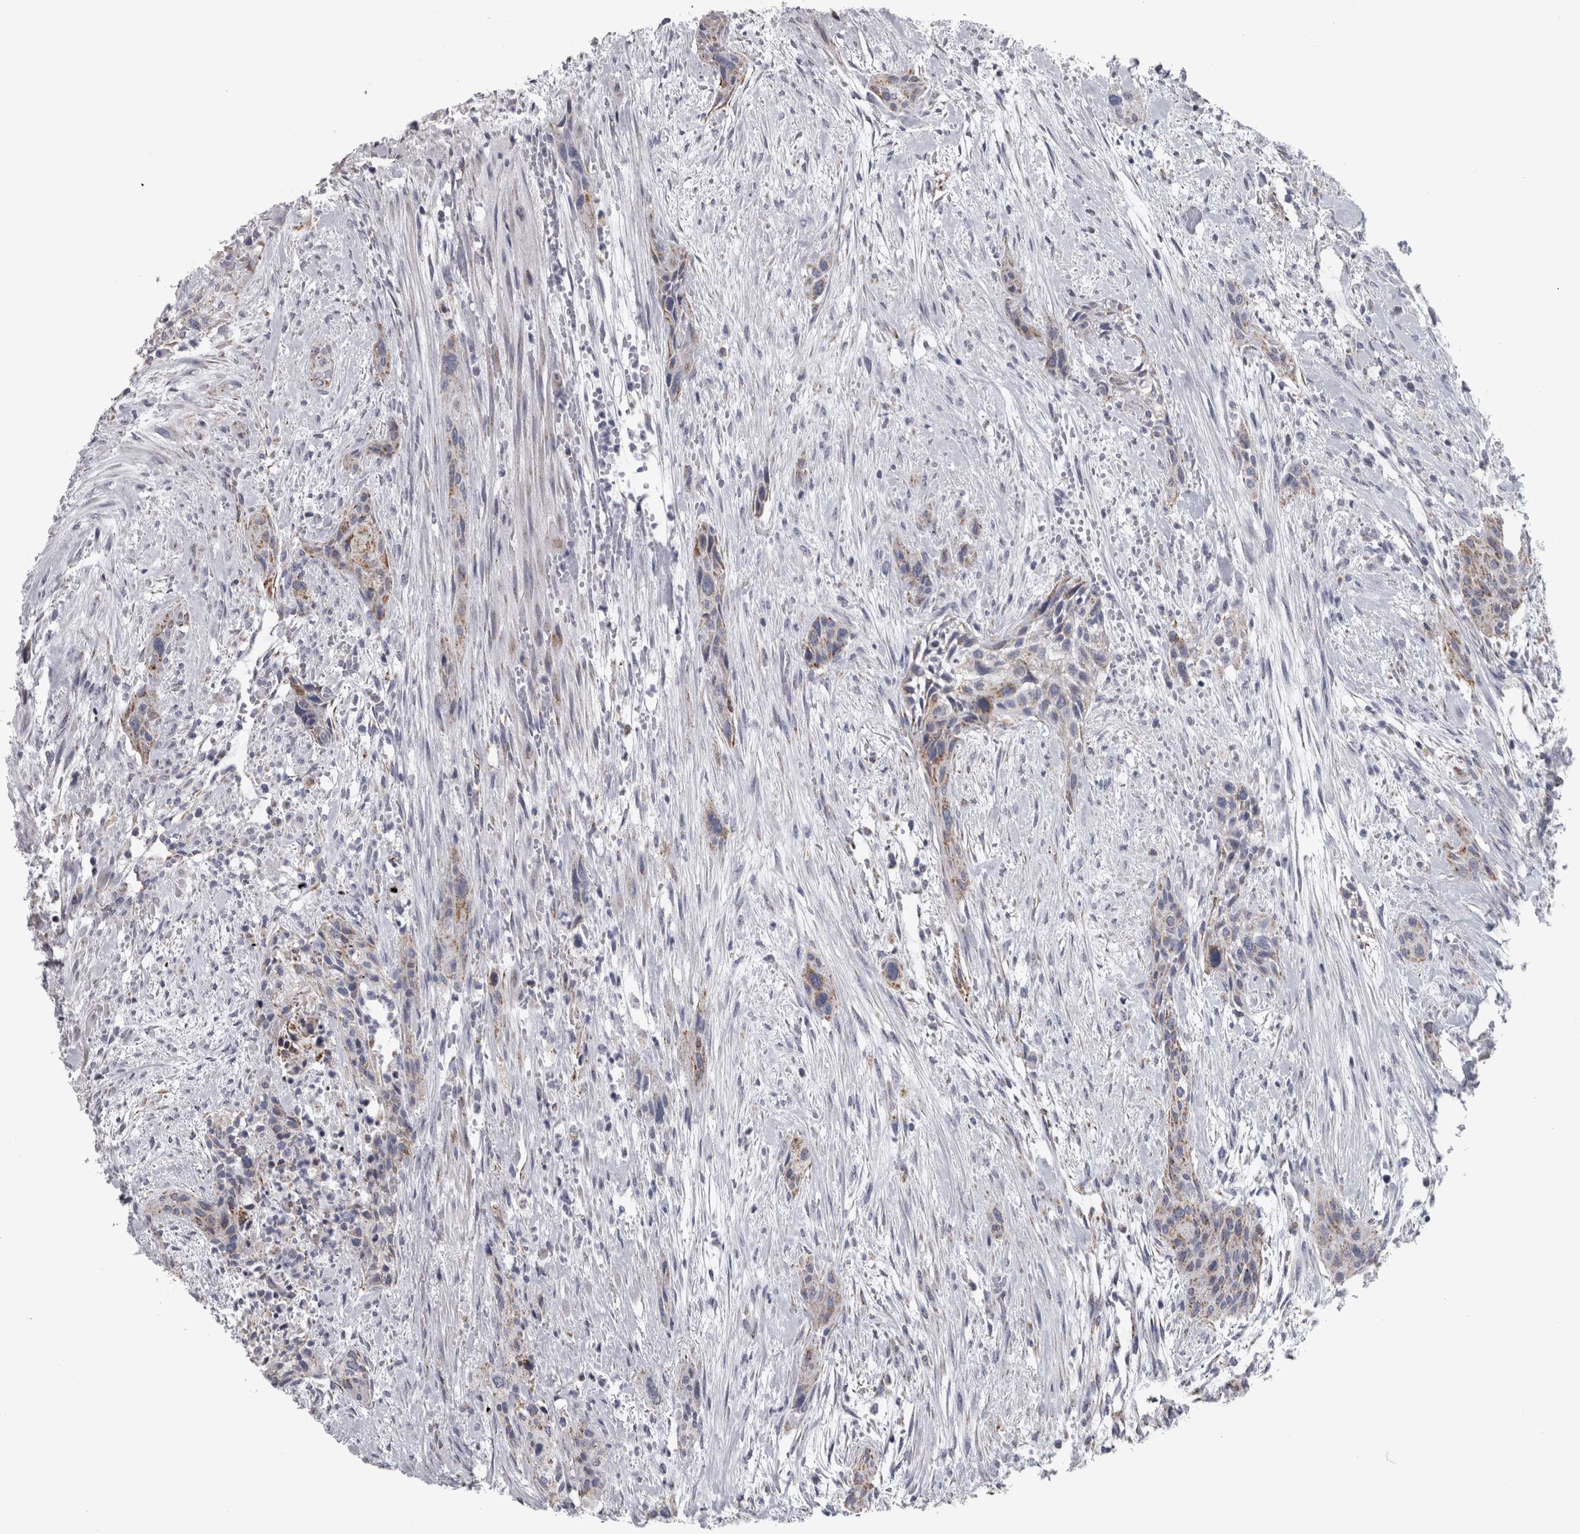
{"staining": {"intensity": "weak", "quantity": ">75%", "location": "cytoplasmic/membranous"}, "tissue": "urothelial cancer", "cell_type": "Tumor cells", "image_type": "cancer", "snomed": [{"axis": "morphology", "description": "Urothelial carcinoma, High grade"}, {"axis": "topography", "description": "Urinary bladder"}], "caption": "Protein expression analysis of urothelial cancer reveals weak cytoplasmic/membranous expression in about >75% of tumor cells. (Brightfield microscopy of DAB IHC at high magnification).", "gene": "DBT", "patient": {"sex": "male", "age": 35}}